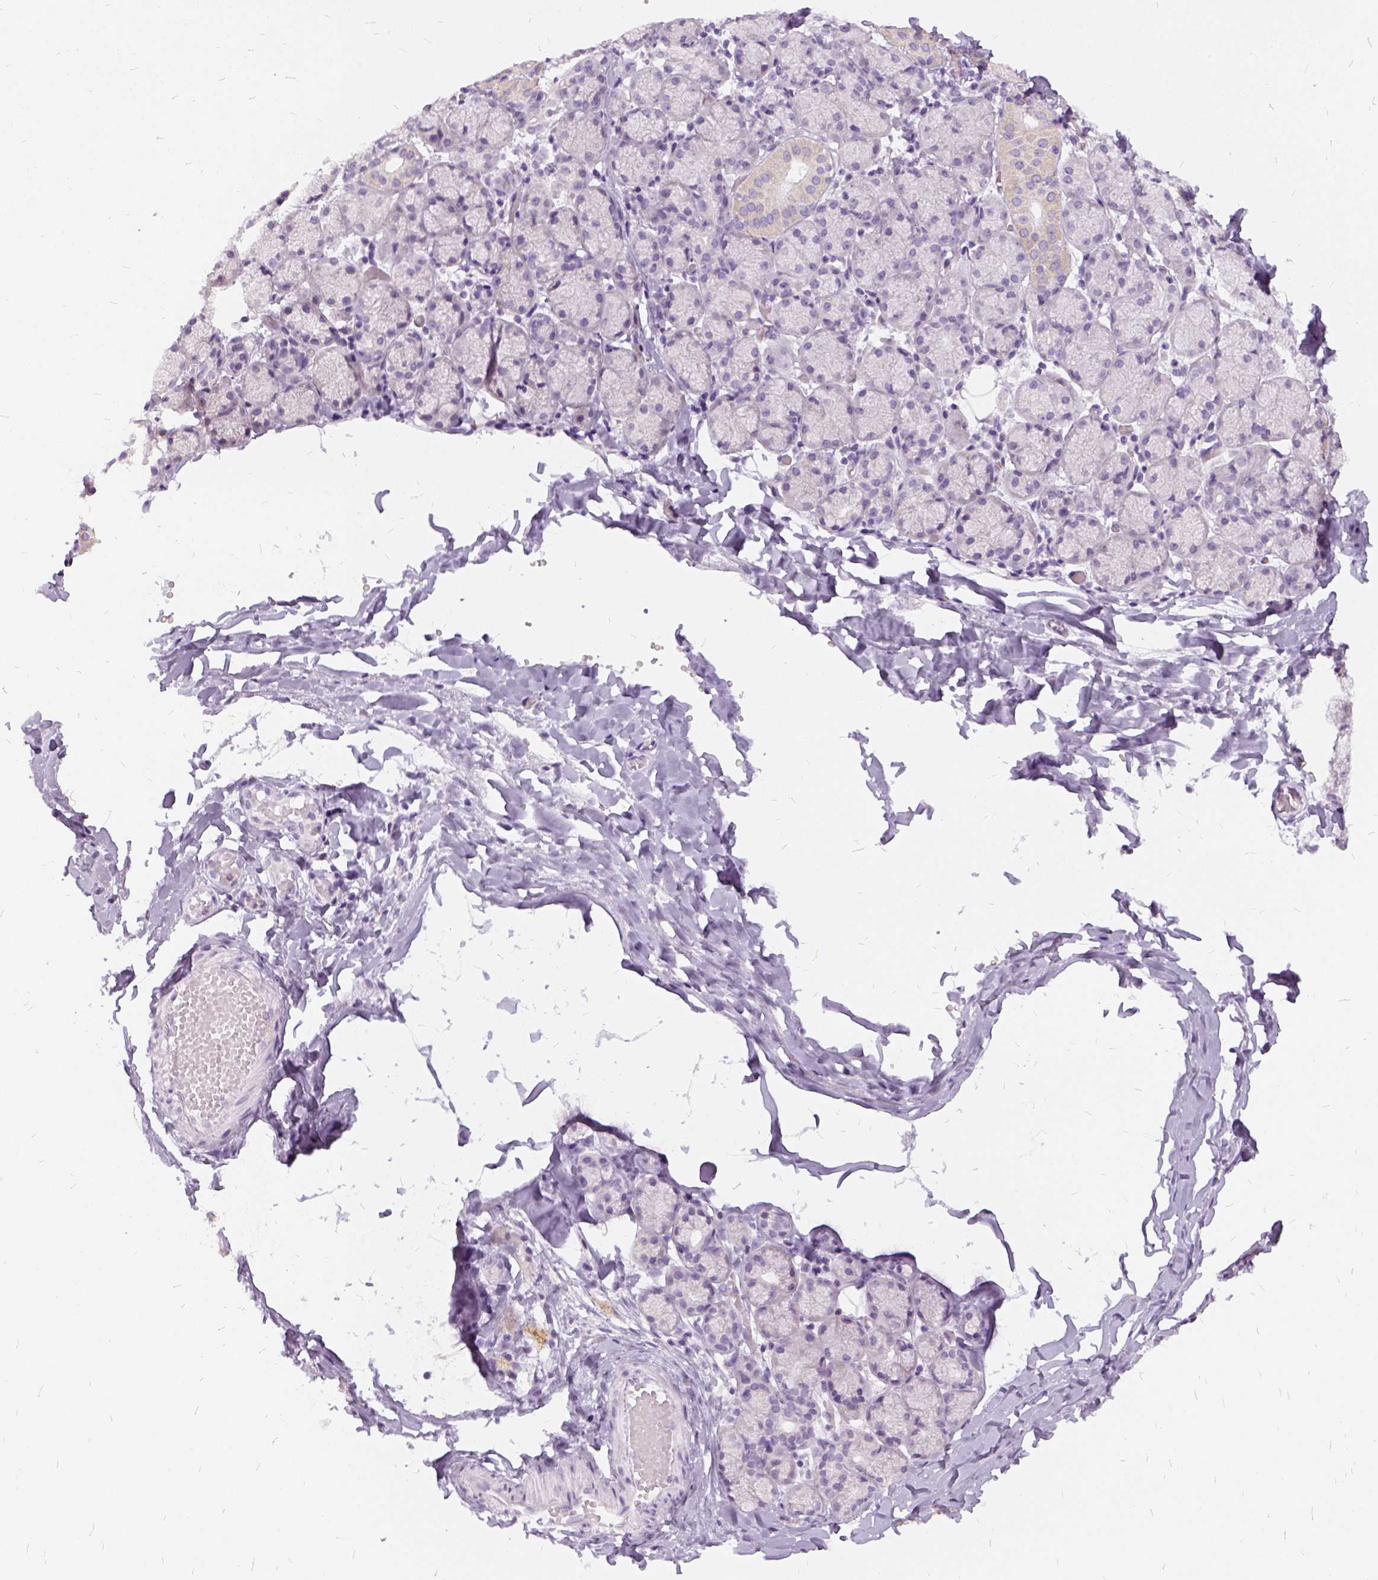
{"staining": {"intensity": "negative", "quantity": "none", "location": "none"}, "tissue": "salivary gland", "cell_type": "Glandular cells", "image_type": "normal", "snomed": [{"axis": "morphology", "description": "Normal tissue, NOS"}, {"axis": "topography", "description": "Salivary gland"}, {"axis": "topography", "description": "Peripheral nerve tissue"}], "caption": "Glandular cells are negative for protein expression in normal human salivary gland. Nuclei are stained in blue.", "gene": "FDX1", "patient": {"sex": "female", "age": 24}}